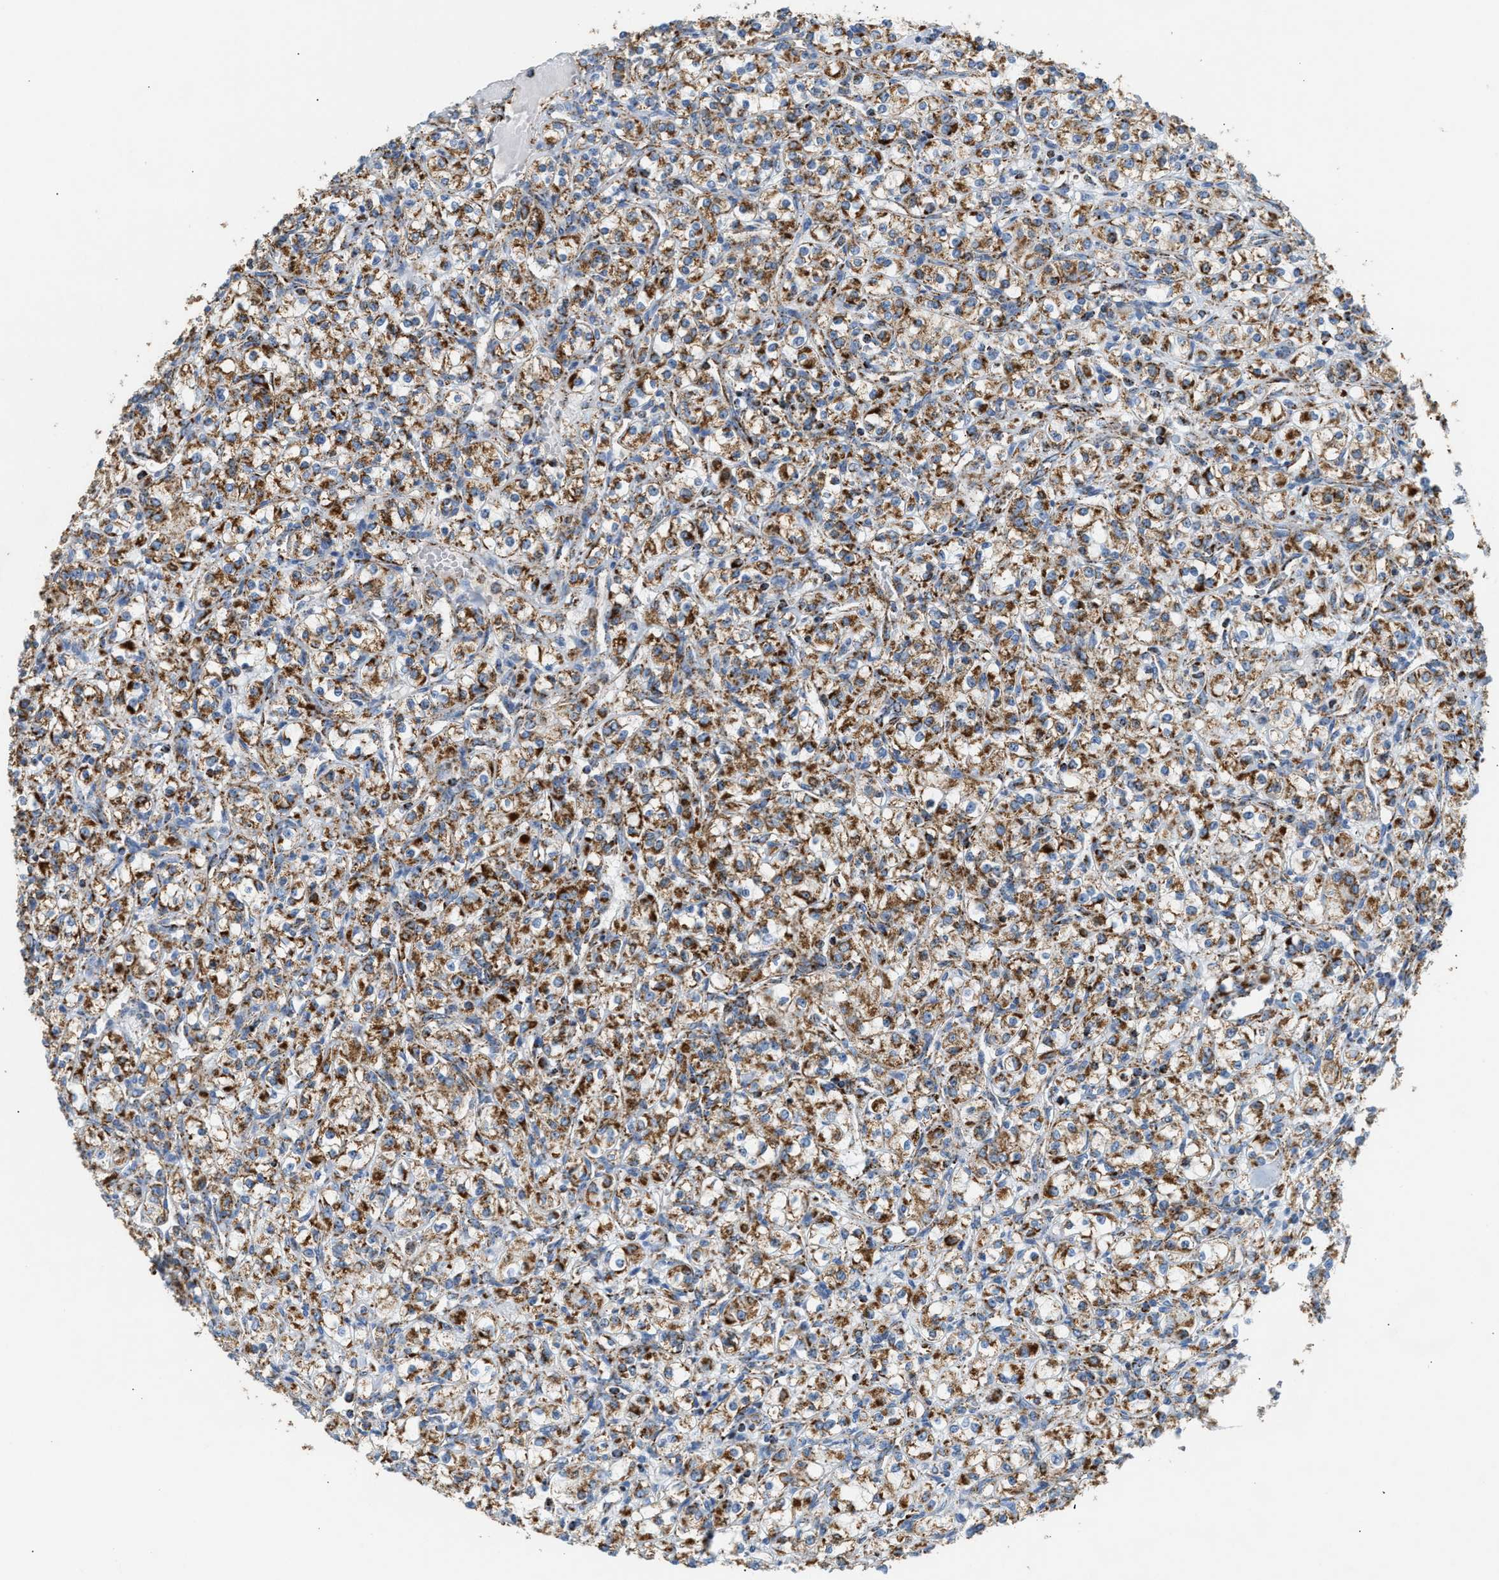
{"staining": {"intensity": "strong", "quantity": ">75%", "location": "cytoplasmic/membranous"}, "tissue": "renal cancer", "cell_type": "Tumor cells", "image_type": "cancer", "snomed": [{"axis": "morphology", "description": "Adenocarcinoma, NOS"}, {"axis": "topography", "description": "Kidney"}], "caption": "Protein analysis of renal cancer (adenocarcinoma) tissue shows strong cytoplasmic/membranous expression in approximately >75% of tumor cells. The protein is shown in brown color, while the nuclei are stained blue.", "gene": "OGDH", "patient": {"sex": "male", "age": 77}}